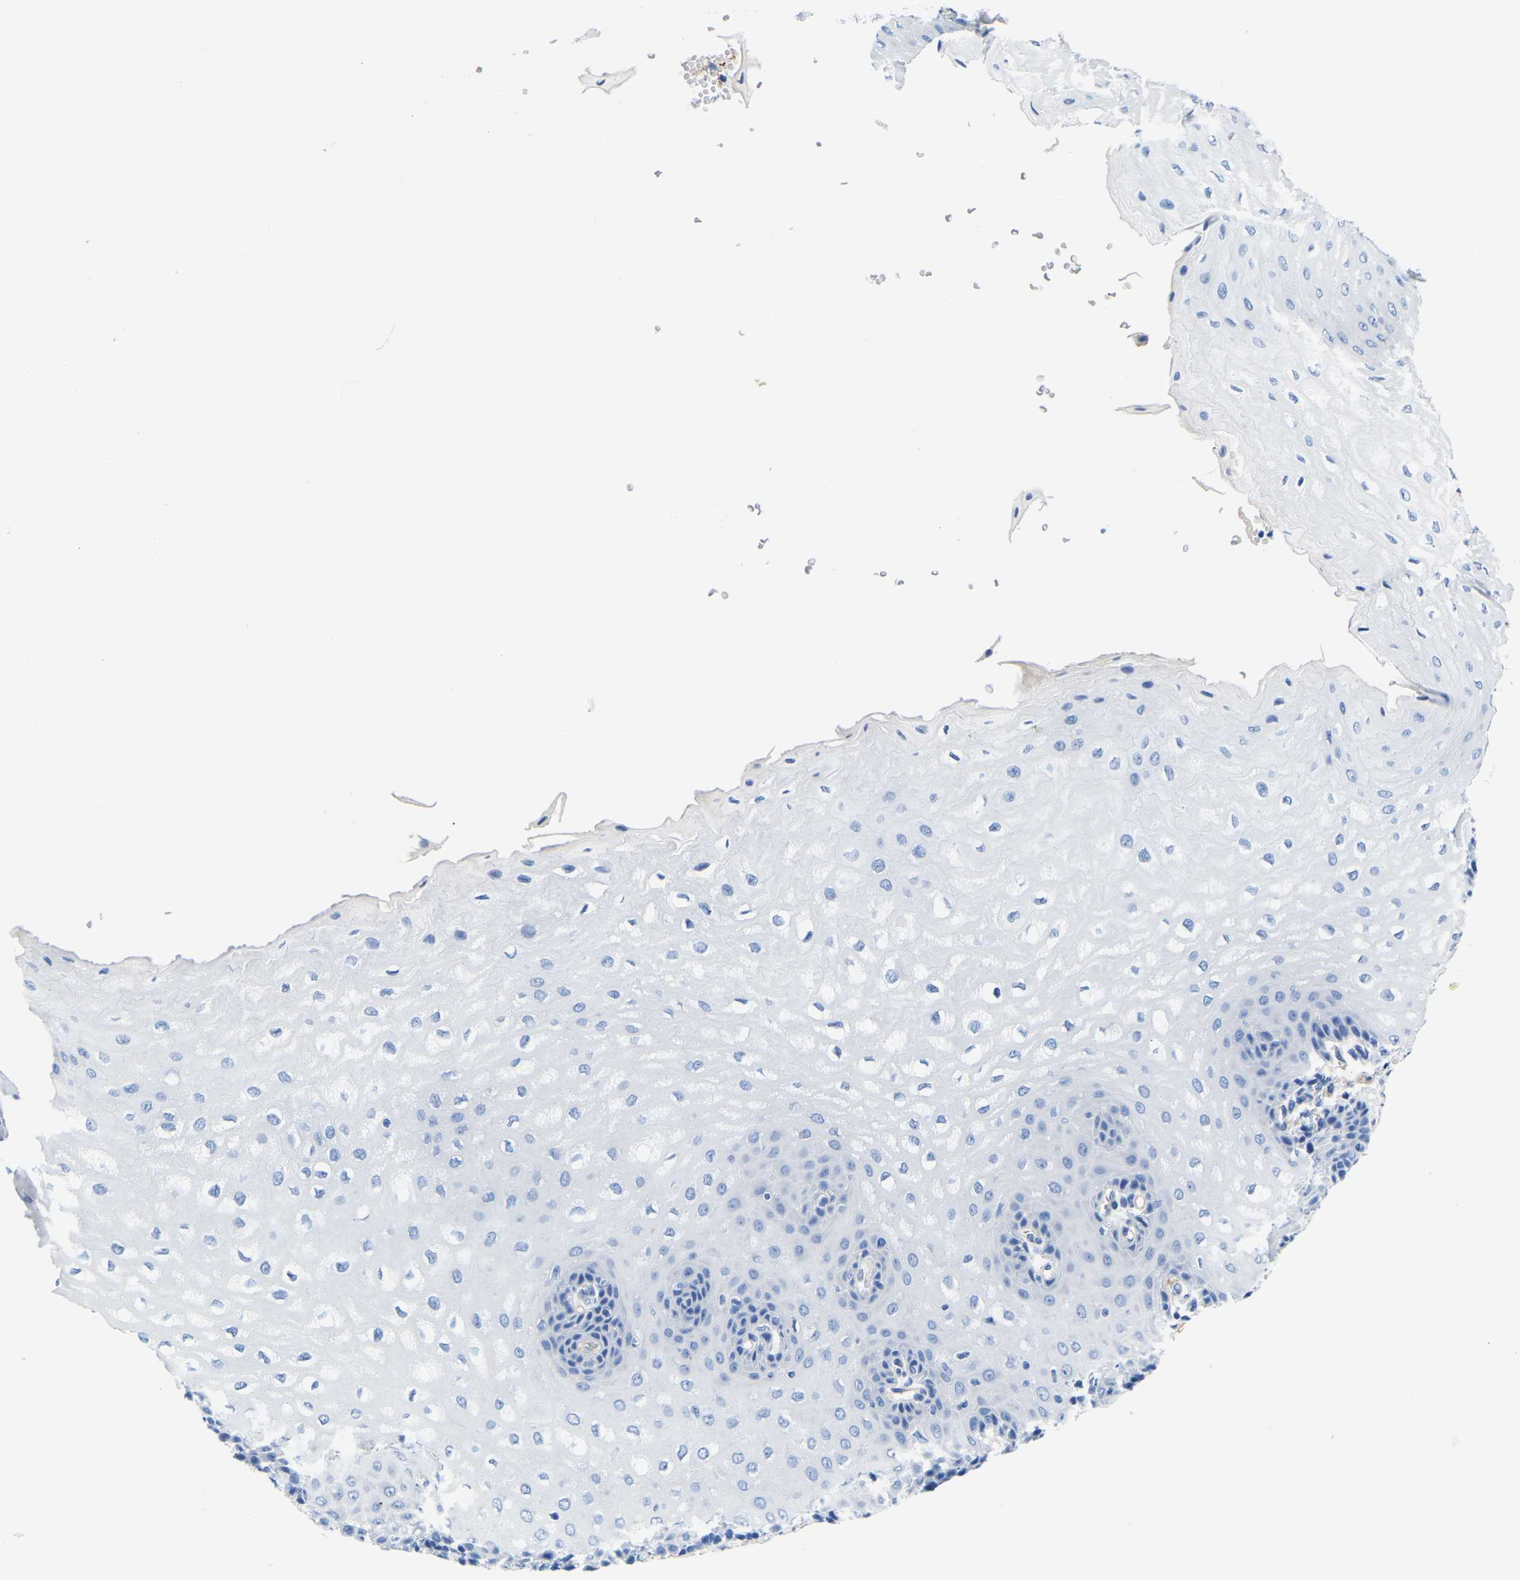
{"staining": {"intensity": "negative", "quantity": "none", "location": "none"}, "tissue": "esophagus", "cell_type": "Squamous epithelial cells", "image_type": "normal", "snomed": [{"axis": "morphology", "description": "Normal tissue, NOS"}, {"axis": "topography", "description": "Esophagus"}], "caption": "DAB (3,3'-diaminobenzidine) immunohistochemical staining of unremarkable human esophagus exhibits no significant staining in squamous epithelial cells. (Immunohistochemistry (ihc), brightfield microscopy, high magnification).", "gene": "UPK3A", "patient": {"sex": "male", "age": 54}}